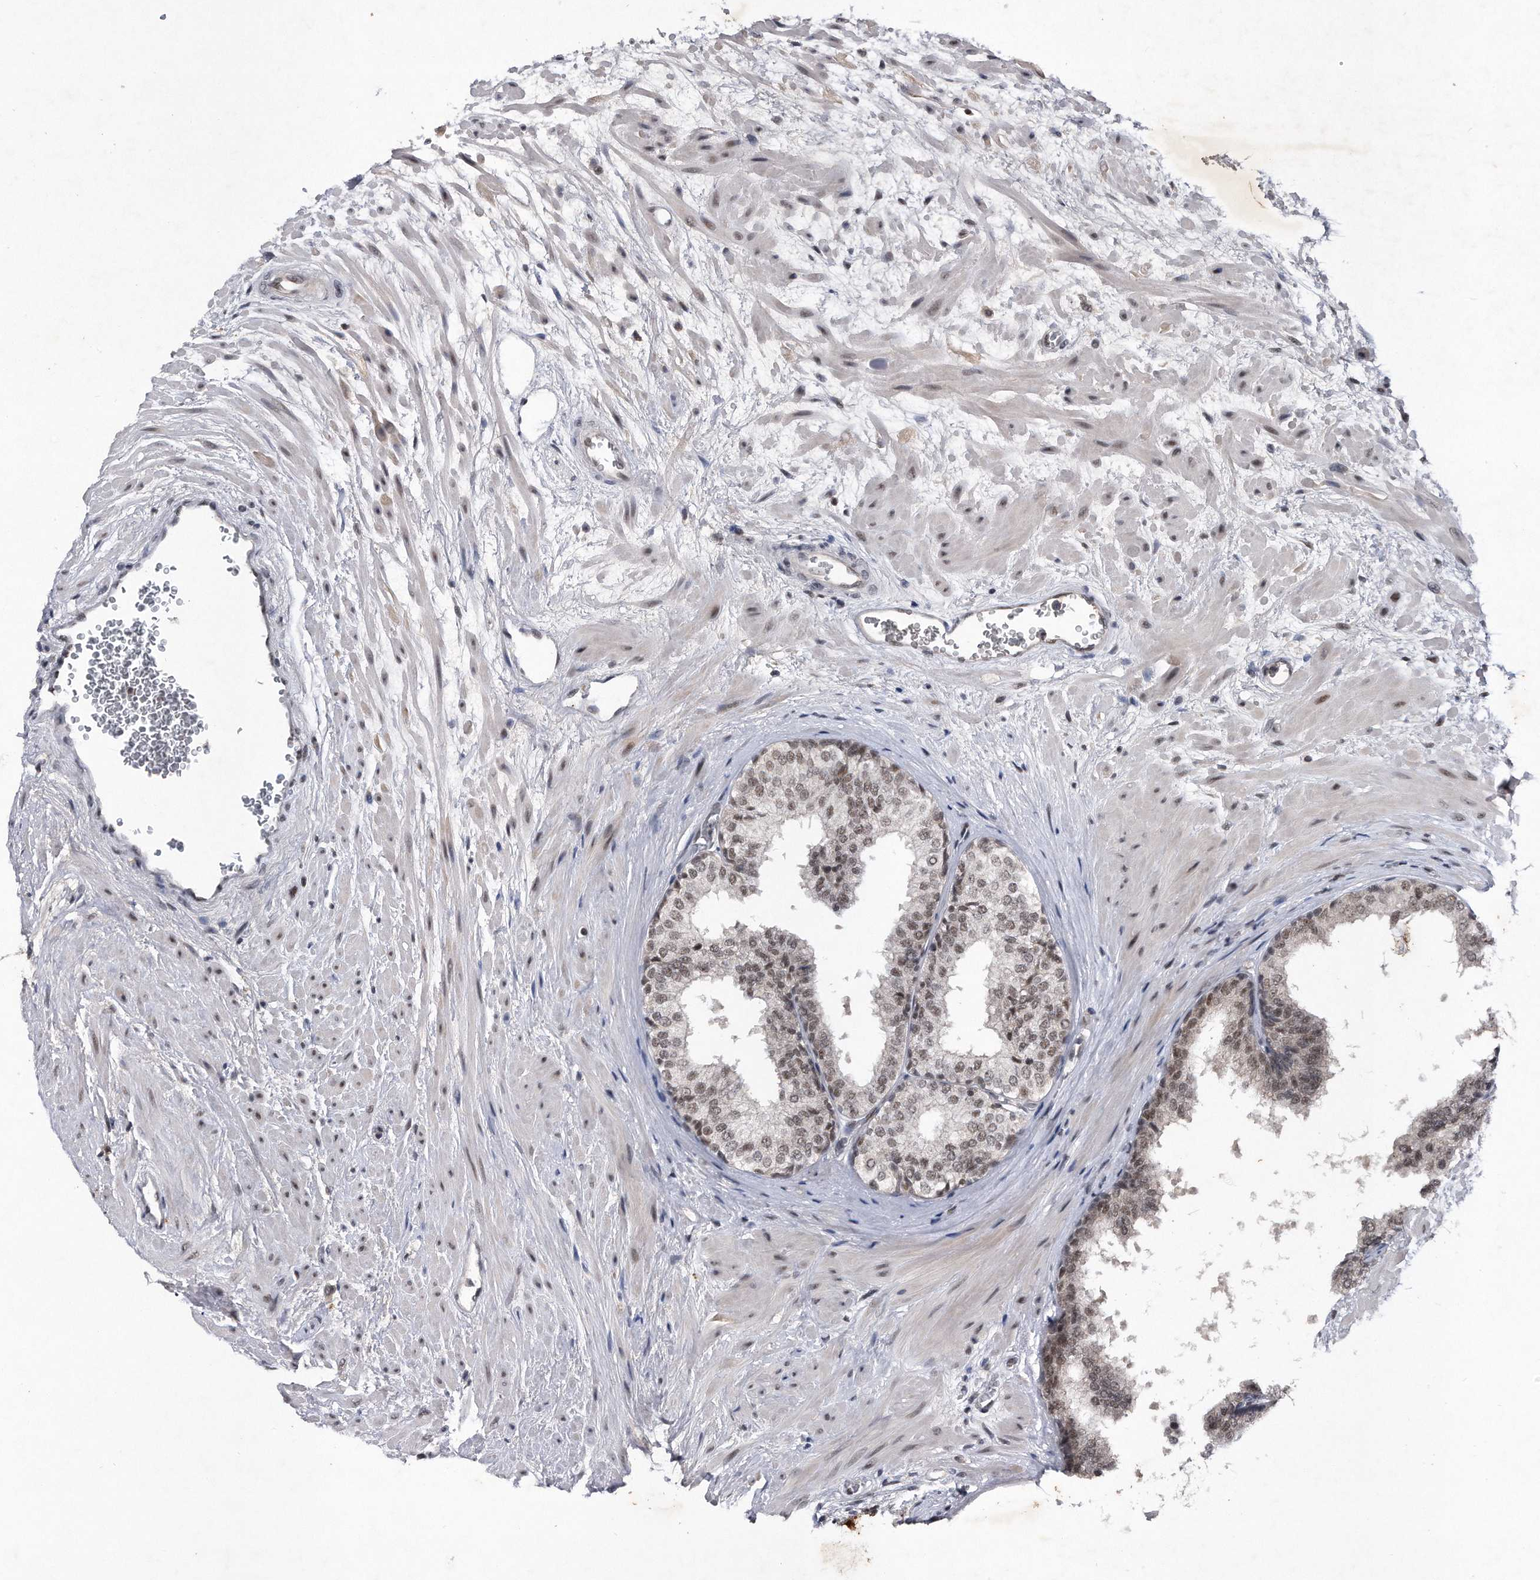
{"staining": {"intensity": "moderate", "quantity": "25%-75%", "location": "nuclear"}, "tissue": "prostate", "cell_type": "Glandular cells", "image_type": "normal", "snomed": [{"axis": "morphology", "description": "Normal tissue, NOS"}, {"axis": "topography", "description": "Prostate"}], "caption": "Prostate stained with IHC displays moderate nuclear expression in about 25%-75% of glandular cells. (DAB (3,3'-diaminobenzidine) = brown stain, brightfield microscopy at high magnification).", "gene": "VIRMA", "patient": {"sex": "male", "age": 48}}